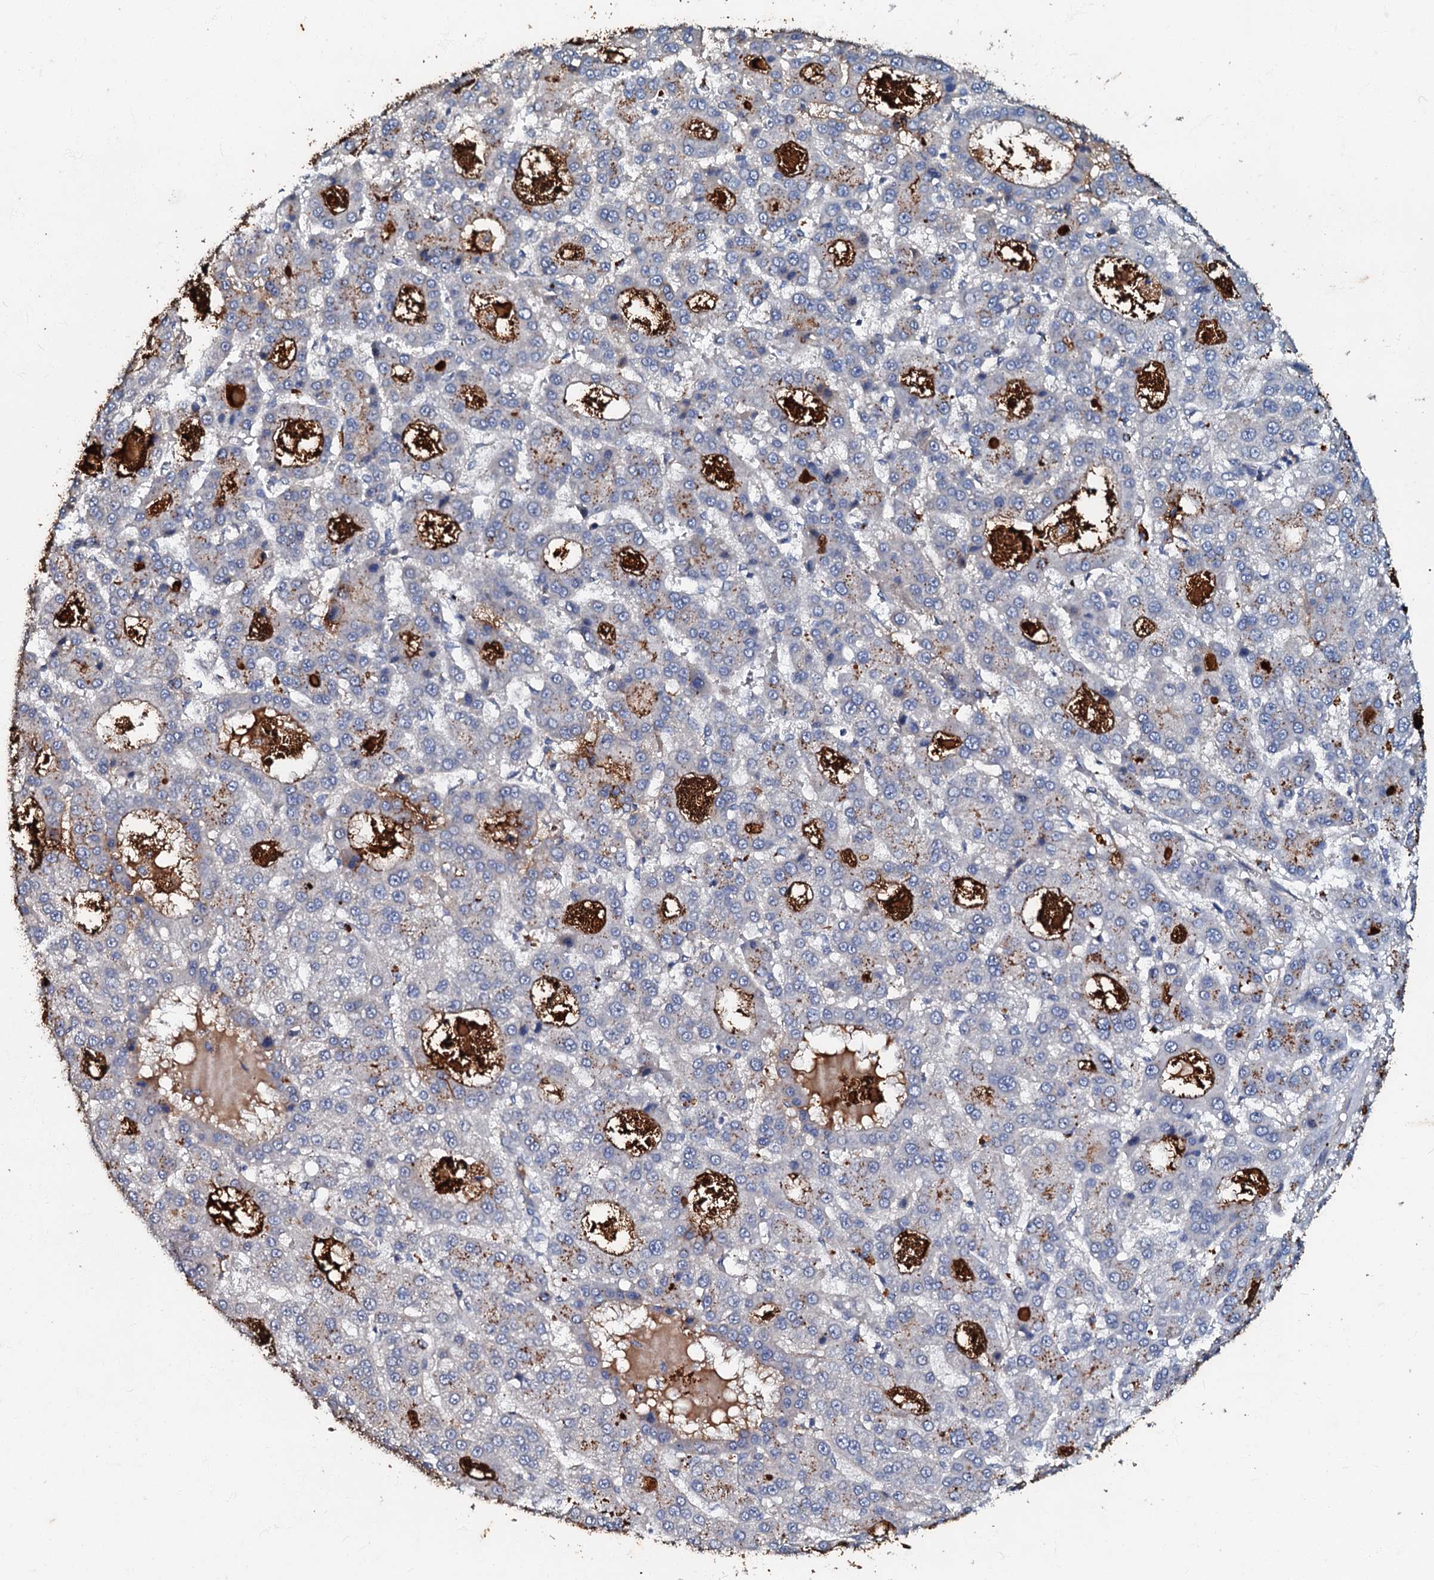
{"staining": {"intensity": "negative", "quantity": "none", "location": "none"}, "tissue": "liver cancer", "cell_type": "Tumor cells", "image_type": "cancer", "snomed": [{"axis": "morphology", "description": "Carcinoma, Hepatocellular, NOS"}, {"axis": "topography", "description": "Liver"}], "caption": "Liver cancer (hepatocellular carcinoma) stained for a protein using immunohistochemistry (IHC) shows no expression tumor cells.", "gene": "MANSC4", "patient": {"sex": "male", "age": 70}}